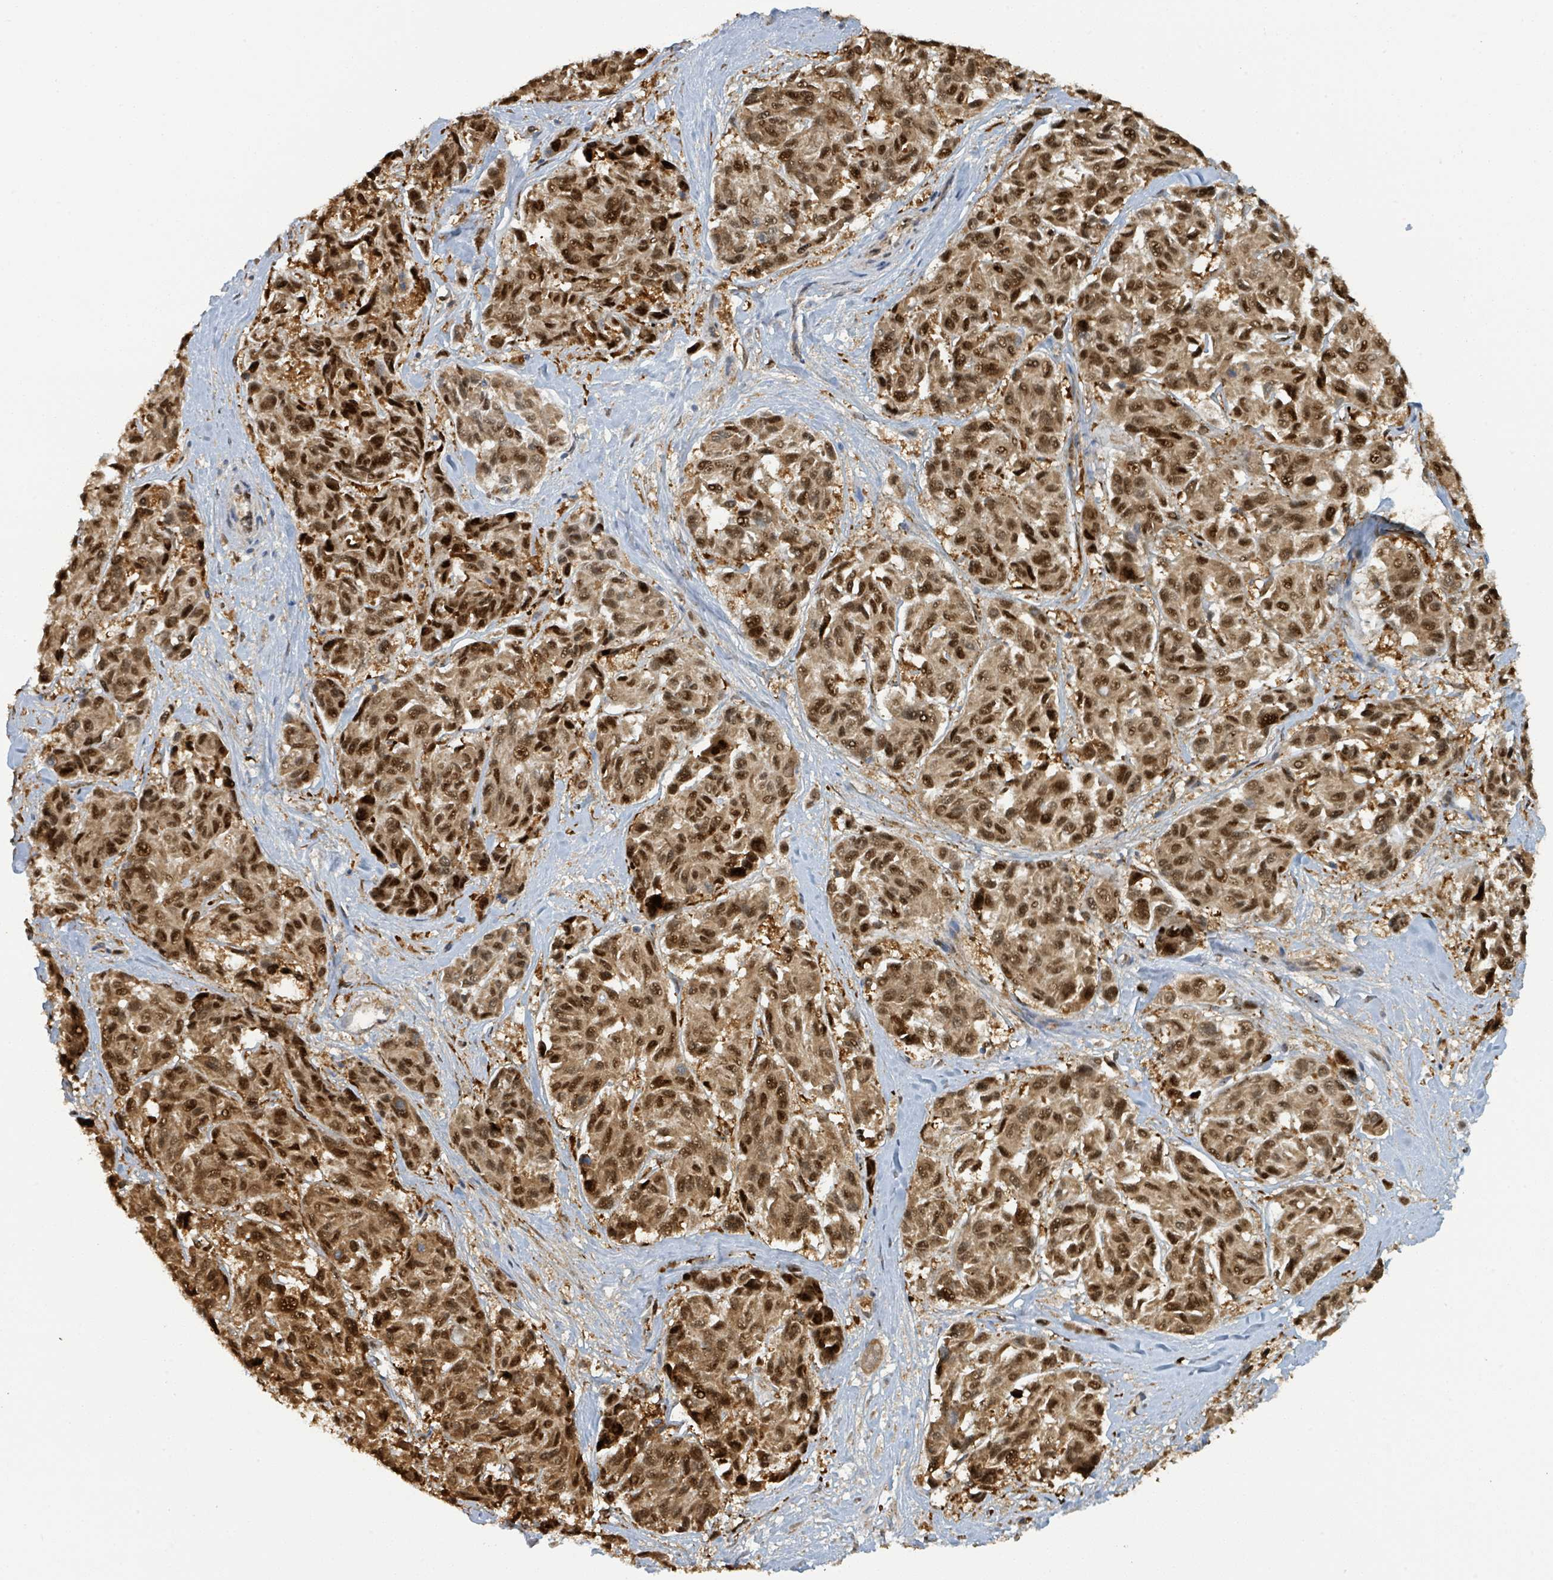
{"staining": {"intensity": "strong", "quantity": ">75%", "location": "cytoplasmic/membranous,nuclear"}, "tissue": "melanoma", "cell_type": "Tumor cells", "image_type": "cancer", "snomed": [{"axis": "morphology", "description": "Malignant melanoma, NOS"}, {"axis": "topography", "description": "Skin"}], "caption": "IHC micrograph of neoplastic tissue: malignant melanoma stained using immunohistochemistry displays high levels of strong protein expression localized specifically in the cytoplasmic/membranous and nuclear of tumor cells, appearing as a cytoplasmic/membranous and nuclear brown color.", "gene": "PSMB7", "patient": {"sex": "female", "age": 66}}